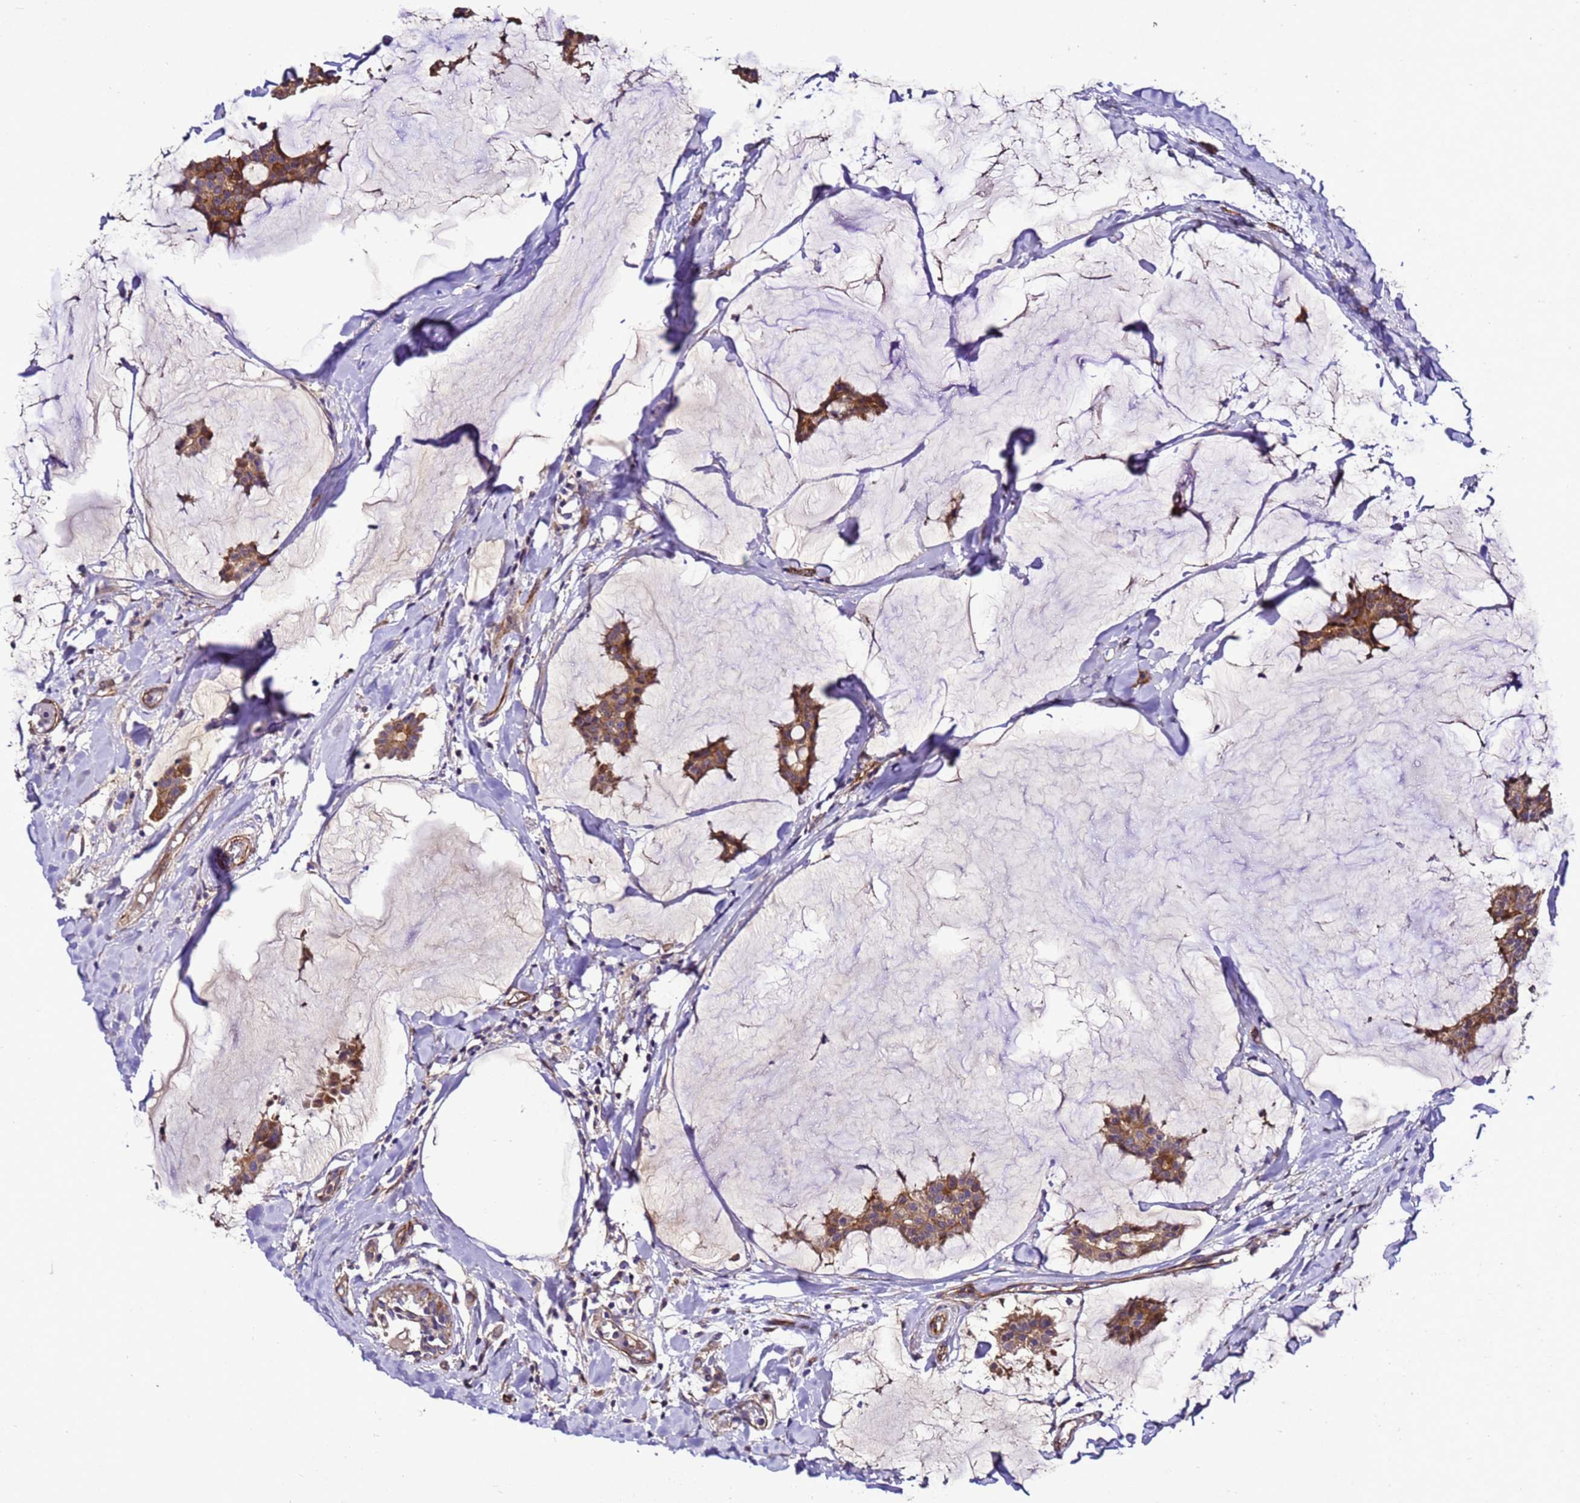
{"staining": {"intensity": "moderate", "quantity": ">75%", "location": "cytoplasmic/membranous"}, "tissue": "breast cancer", "cell_type": "Tumor cells", "image_type": "cancer", "snomed": [{"axis": "morphology", "description": "Duct carcinoma"}, {"axis": "topography", "description": "Breast"}], "caption": "Immunohistochemistry image of breast cancer stained for a protein (brown), which demonstrates medium levels of moderate cytoplasmic/membranous positivity in about >75% of tumor cells.", "gene": "ZNF417", "patient": {"sex": "female", "age": 93}}